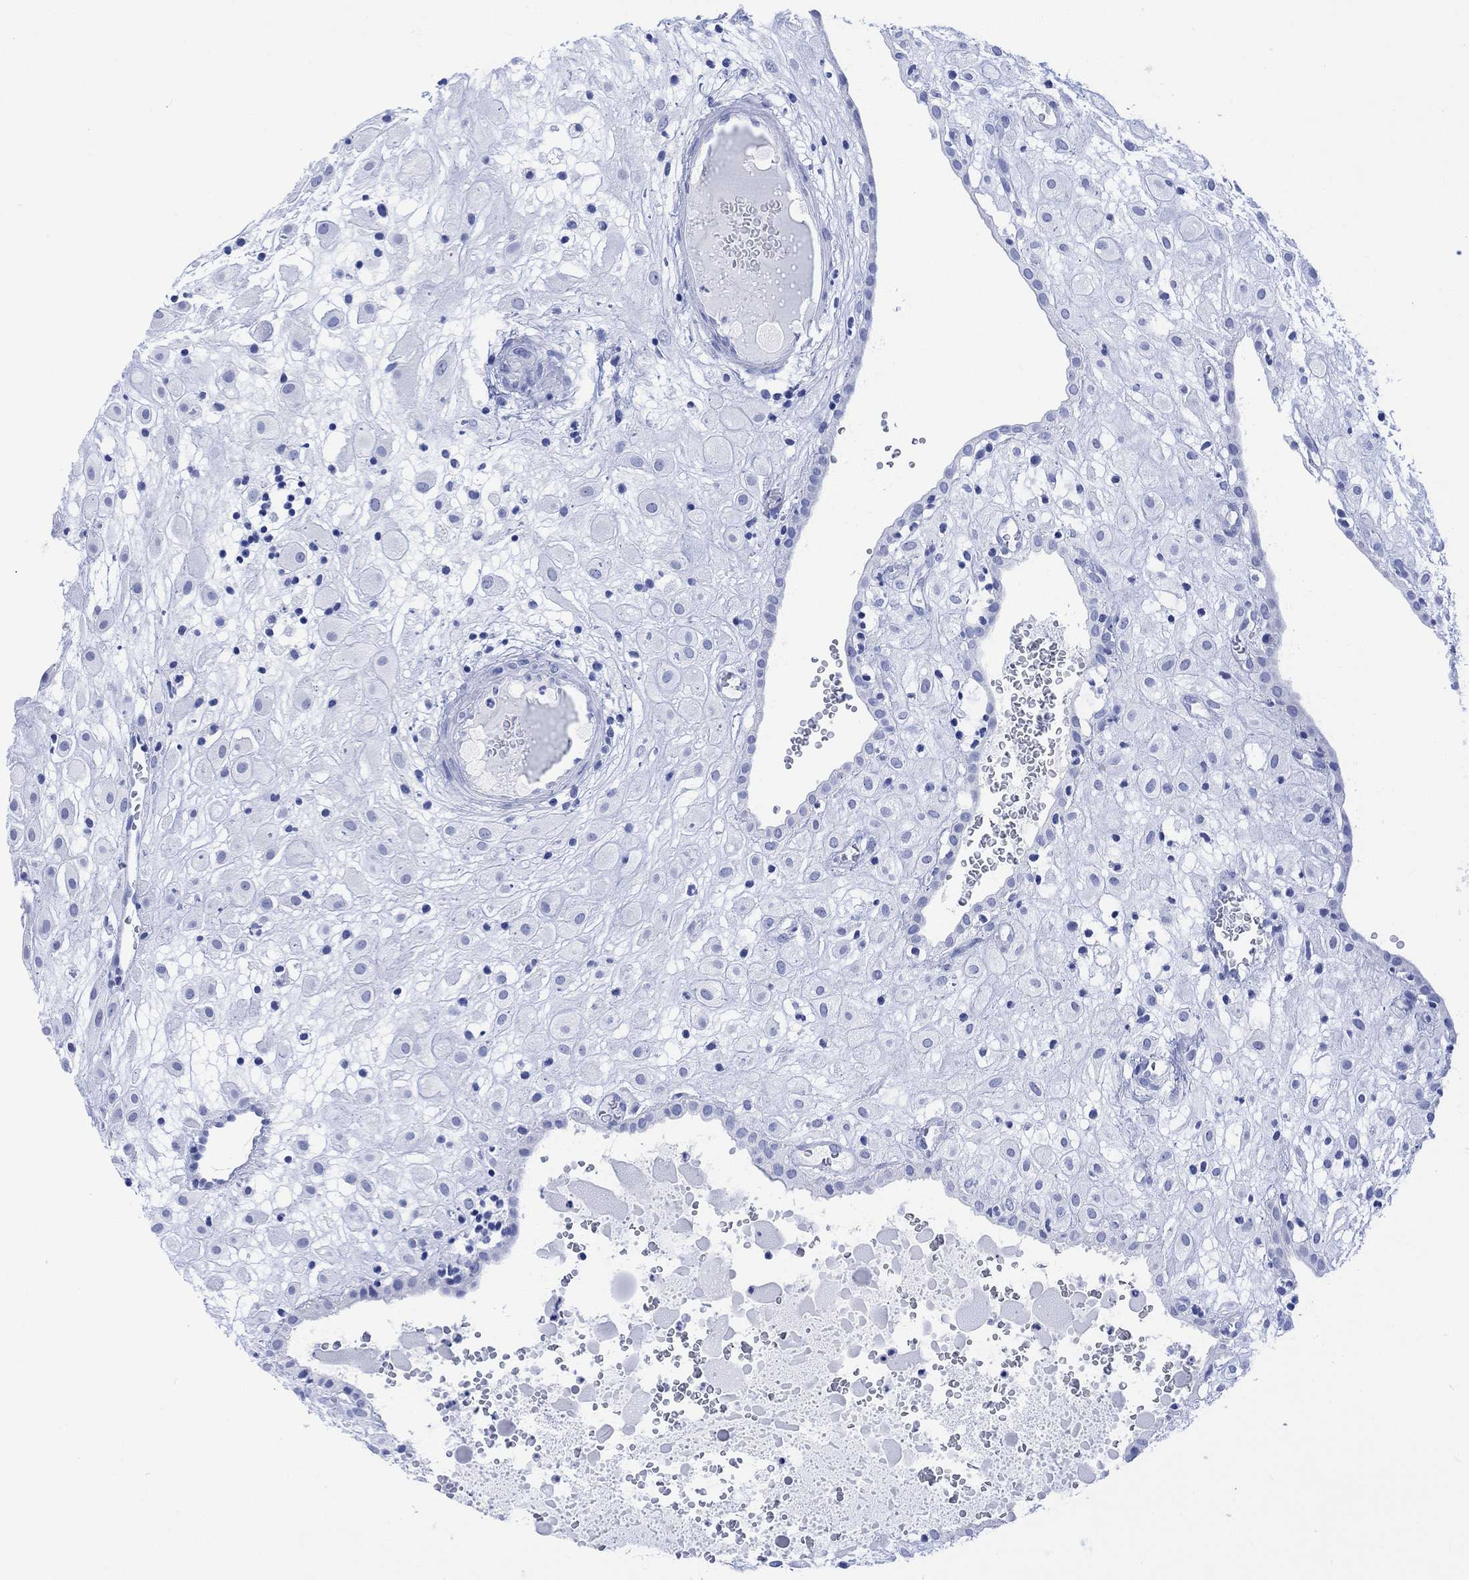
{"staining": {"intensity": "negative", "quantity": "none", "location": "none"}, "tissue": "placenta", "cell_type": "Decidual cells", "image_type": "normal", "snomed": [{"axis": "morphology", "description": "Normal tissue, NOS"}, {"axis": "topography", "description": "Placenta"}], "caption": "Protein analysis of normal placenta demonstrates no significant staining in decidual cells. (IHC, brightfield microscopy, high magnification).", "gene": "CELF4", "patient": {"sex": "female", "age": 24}}